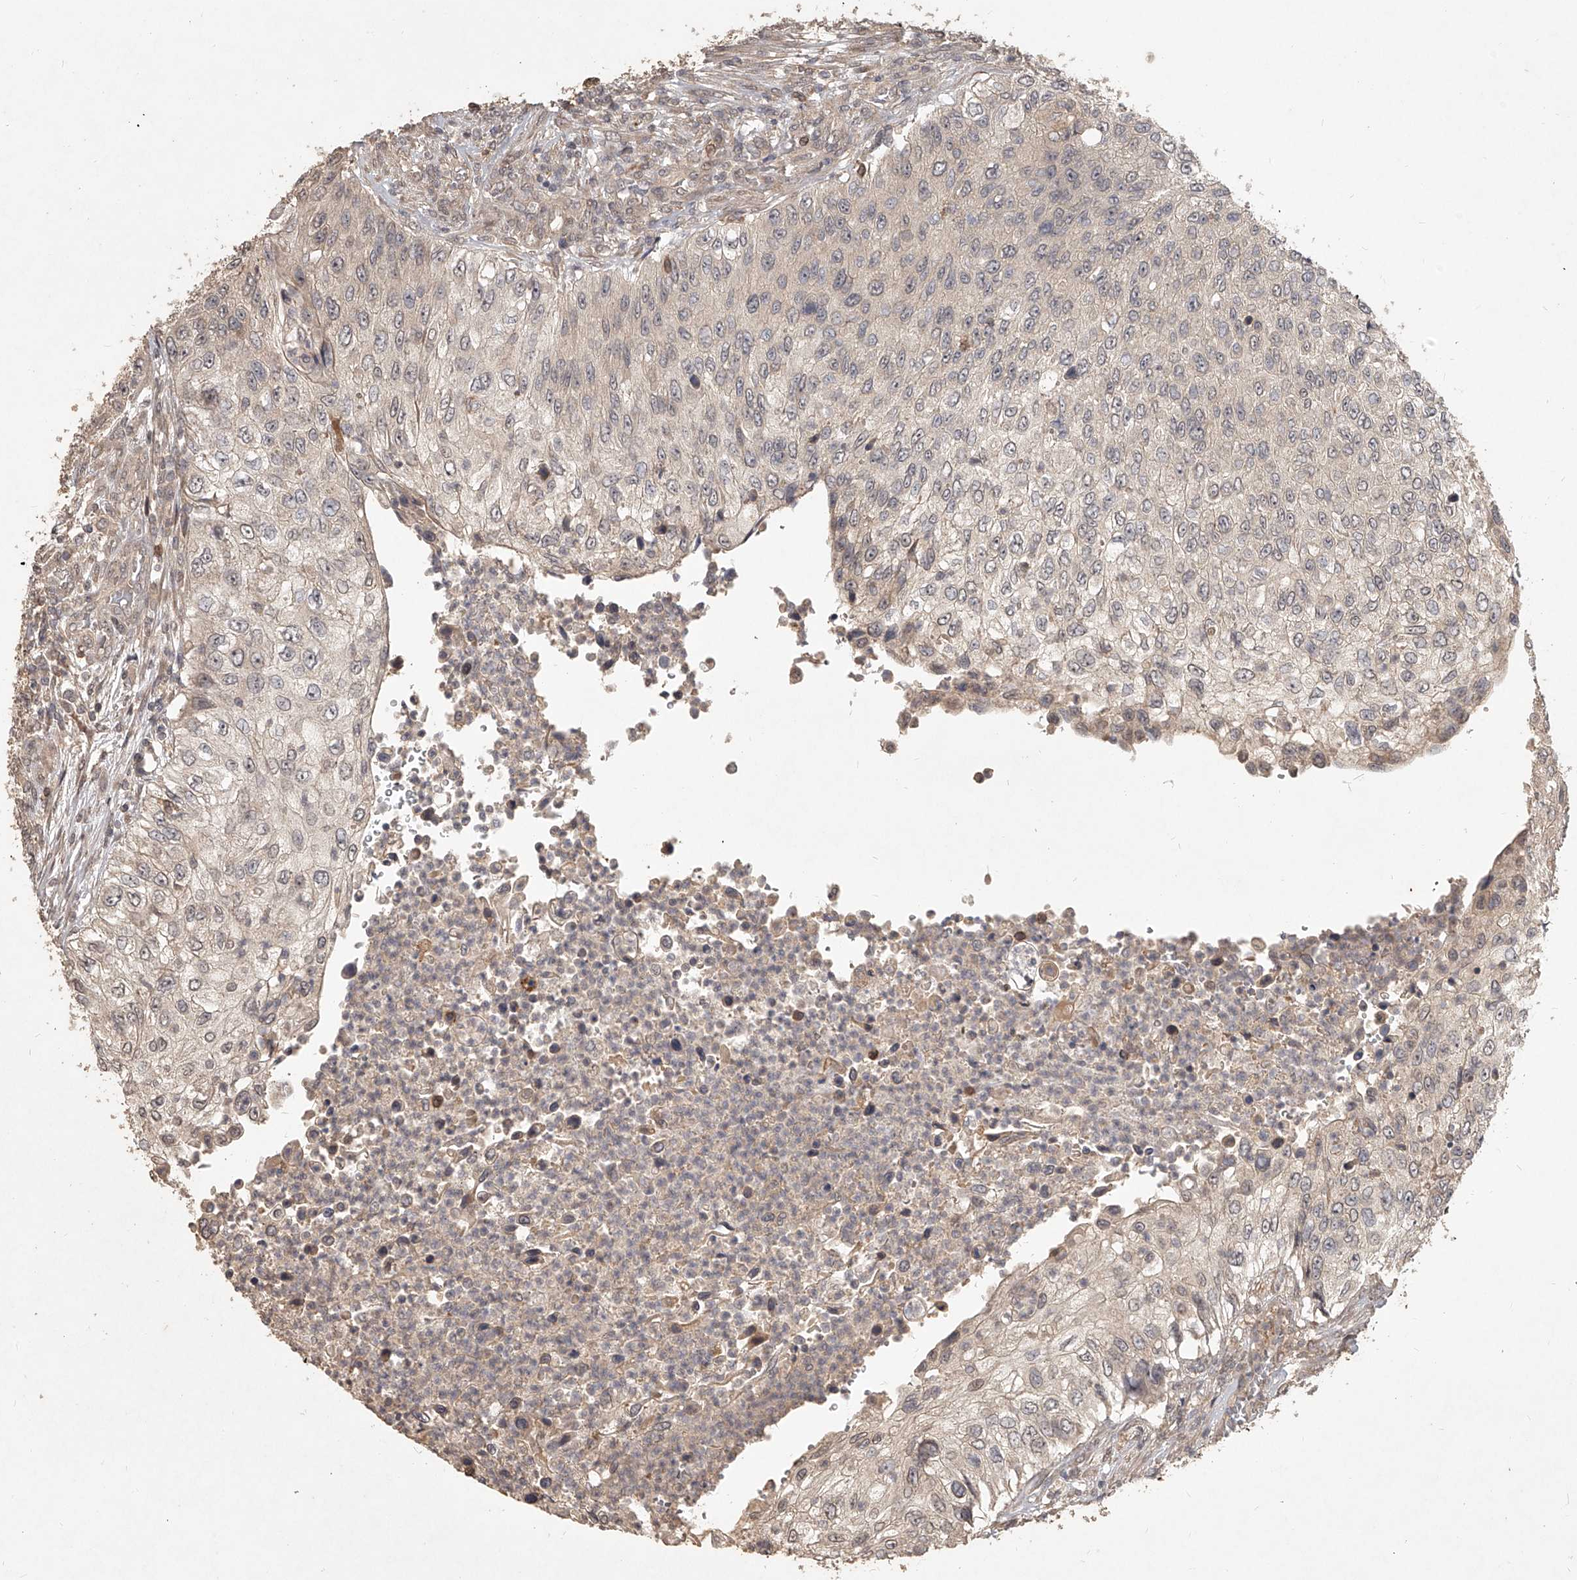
{"staining": {"intensity": "weak", "quantity": "<25%", "location": "nuclear"}, "tissue": "urothelial cancer", "cell_type": "Tumor cells", "image_type": "cancer", "snomed": [{"axis": "morphology", "description": "Urothelial carcinoma, High grade"}, {"axis": "topography", "description": "Urinary bladder"}], "caption": "IHC photomicrograph of urothelial cancer stained for a protein (brown), which displays no positivity in tumor cells. (DAB (3,3'-diaminobenzidine) IHC visualized using brightfield microscopy, high magnification).", "gene": "SLC37A1", "patient": {"sex": "female", "age": 60}}